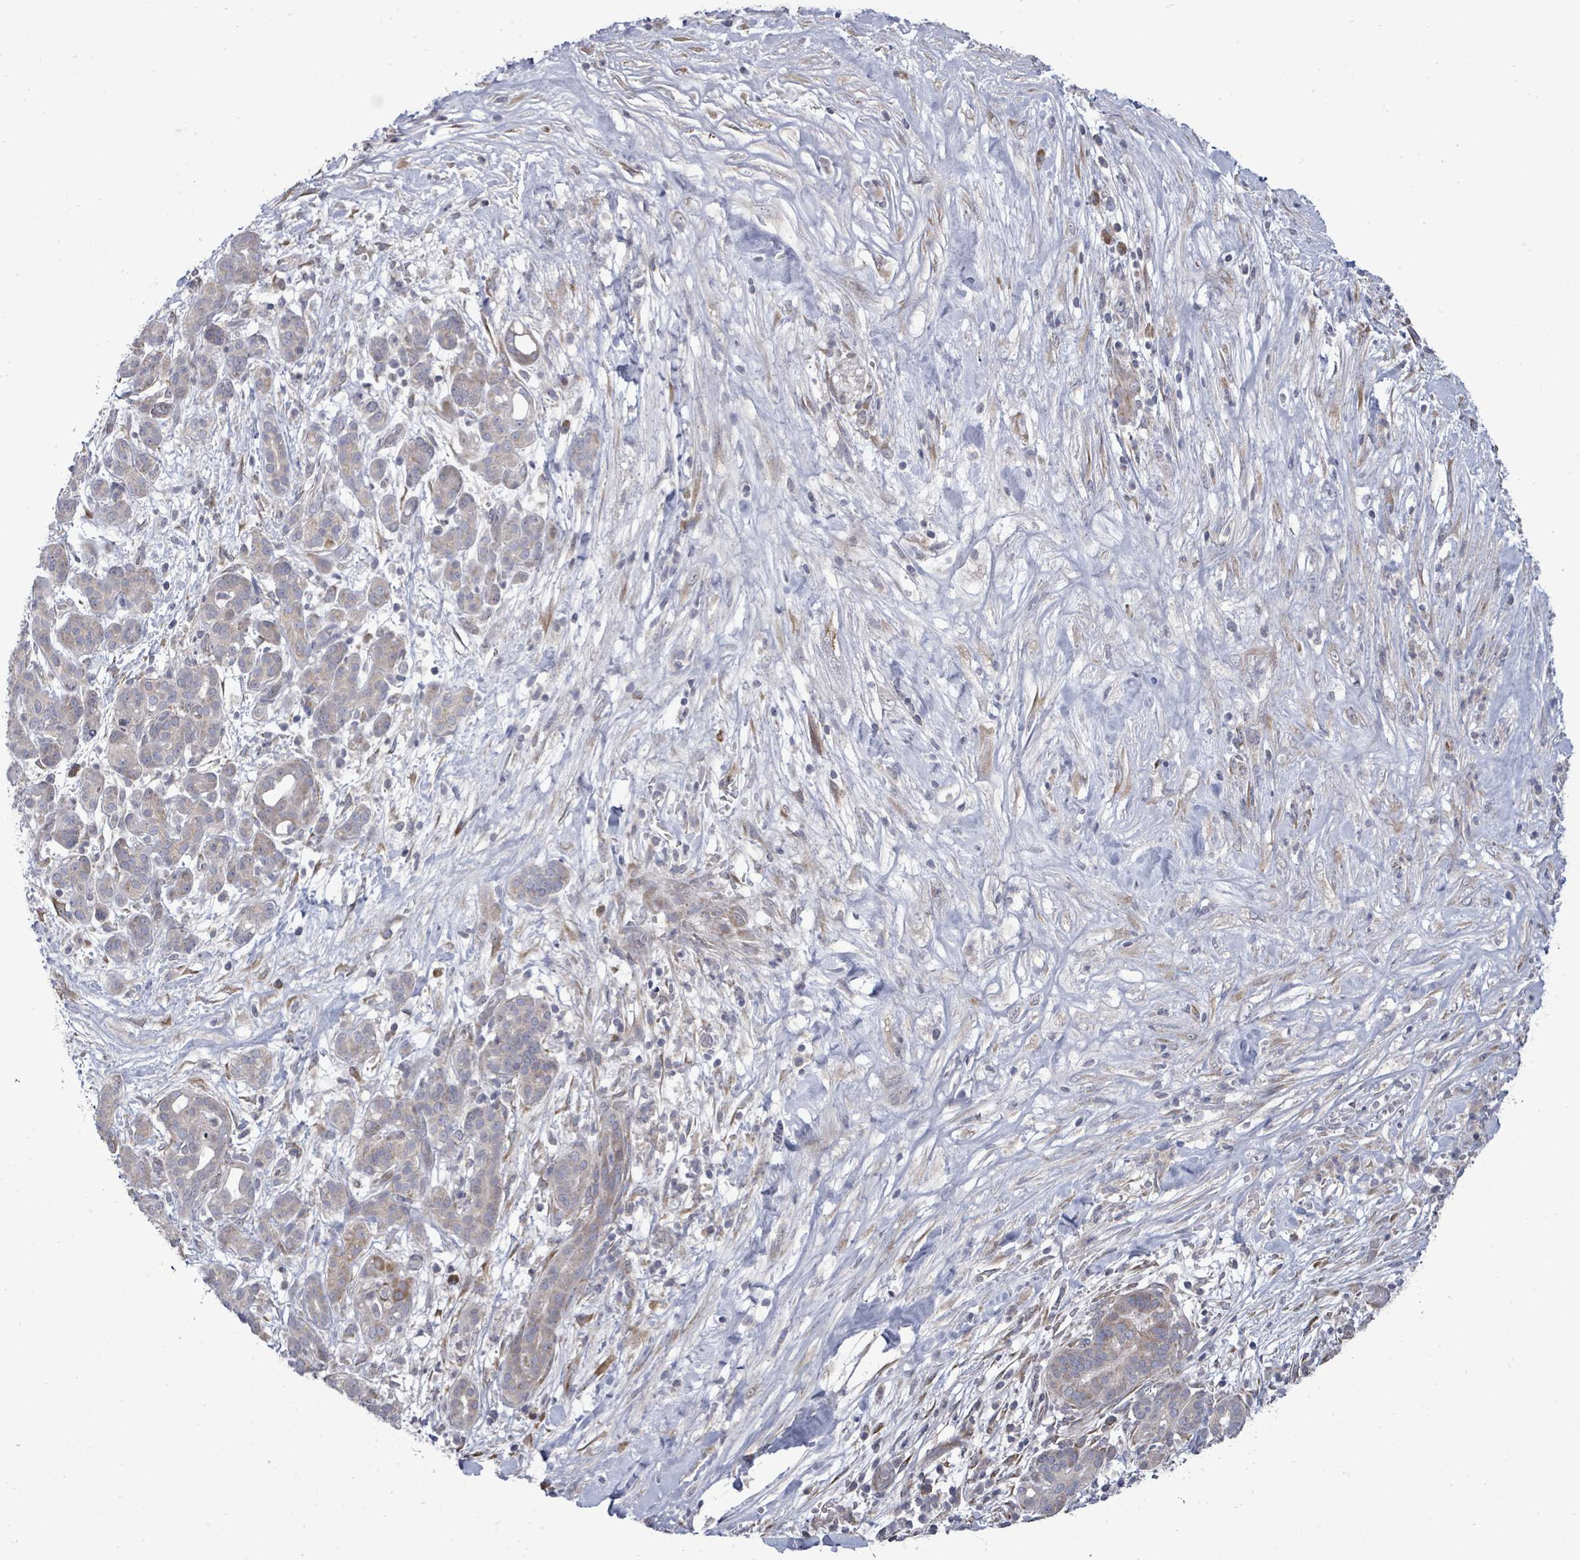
{"staining": {"intensity": "moderate", "quantity": "<25%", "location": "cytoplasmic/membranous"}, "tissue": "pancreatic cancer", "cell_type": "Tumor cells", "image_type": "cancer", "snomed": [{"axis": "morphology", "description": "Adenocarcinoma, NOS"}, {"axis": "topography", "description": "Pancreas"}], "caption": "Tumor cells show moderate cytoplasmic/membranous expression in approximately <25% of cells in adenocarcinoma (pancreatic). (IHC, brightfield microscopy, high magnification).", "gene": "POMGNT2", "patient": {"sex": "male", "age": 44}}